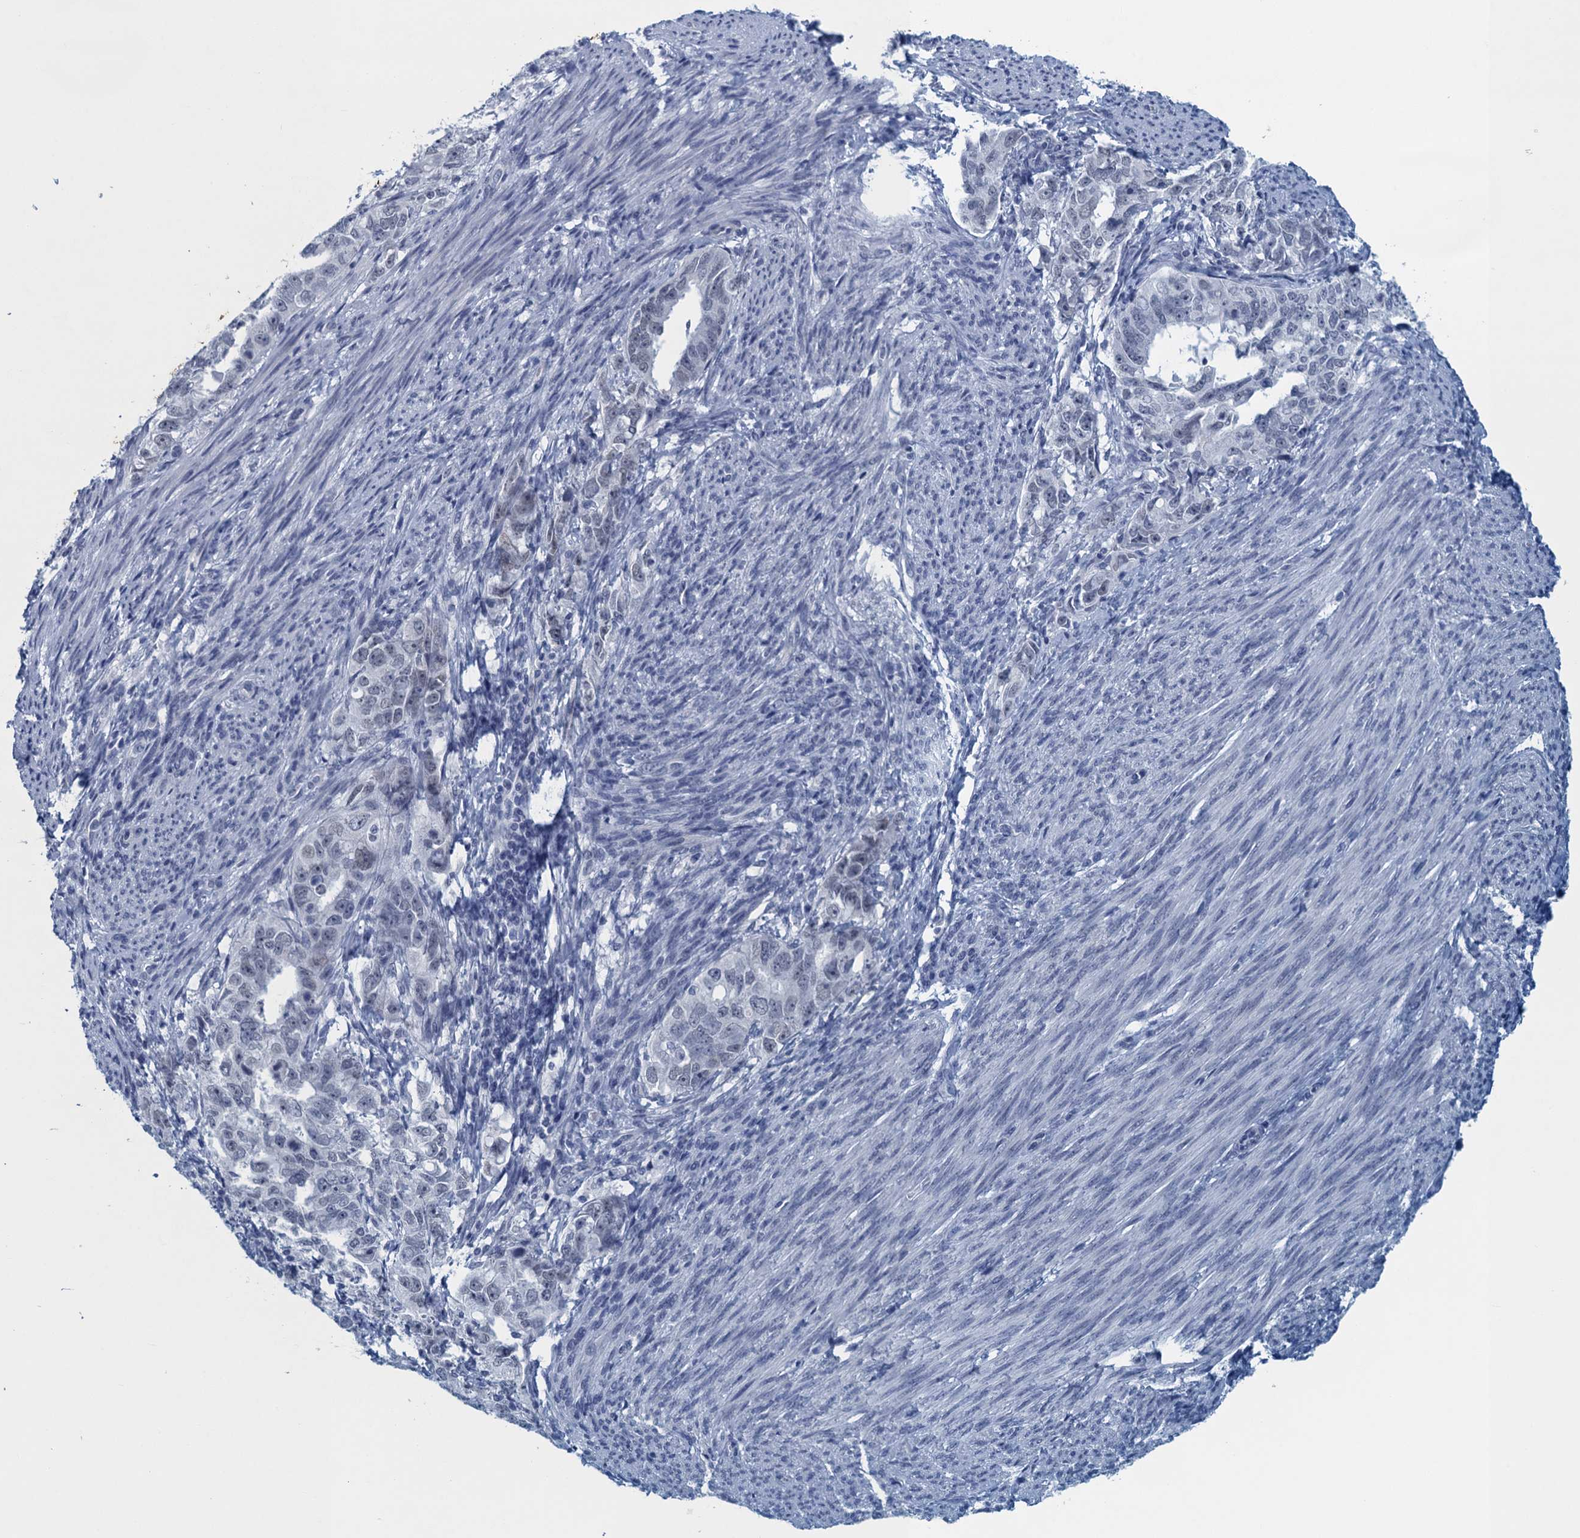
{"staining": {"intensity": "negative", "quantity": "none", "location": "none"}, "tissue": "endometrial cancer", "cell_type": "Tumor cells", "image_type": "cancer", "snomed": [{"axis": "morphology", "description": "Adenocarcinoma, NOS"}, {"axis": "topography", "description": "Endometrium"}], "caption": "This is an IHC micrograph of endometrial cancer (adenocarcinoma). There is no expression in tumor cells.", "gene": "ENSG00000131152", "patient": {"sex": "female", "age": 65}}